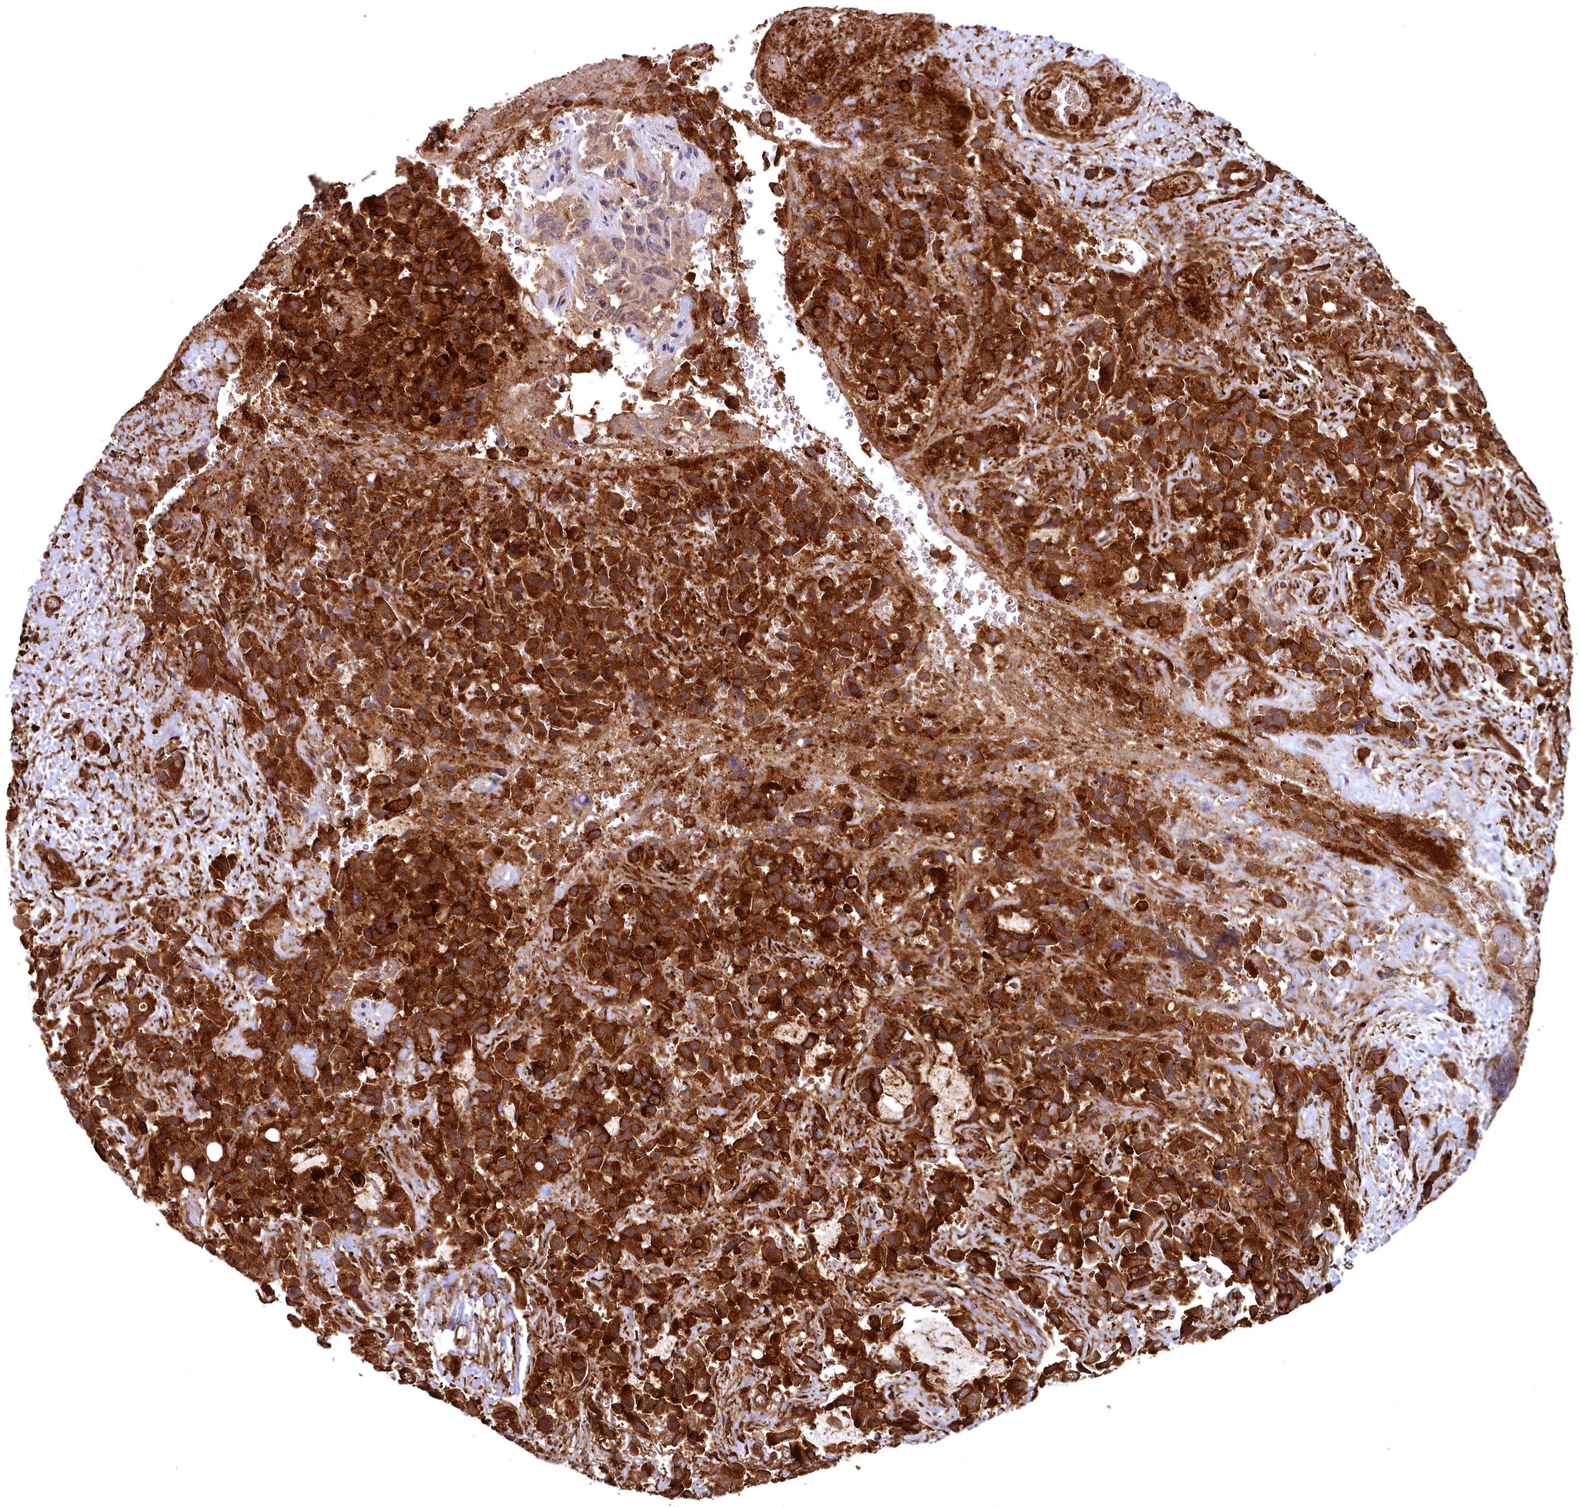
{"staining": {"intensity": "strong", "quantity": ">75%", "location": "cytoplasmic/membranous"}, "tissue": "liver cancer", "cell_type": "Tumor cells", "image_type": "cancer", "snomed": [{"axis": "morphology", "description": "Cholangiocarcinoma"}, {"axis": "topography", "description": "Liver"}], "caption": "Strong cytoplasmic/membranous positivity is present in about >75% of tumor cells in cholangiocarcinoma (liver). (Brightfield microscopy of DAB IHC at high magnification).", "gene": "STUB1", "patient": {"sex": "female", "age": 52}}